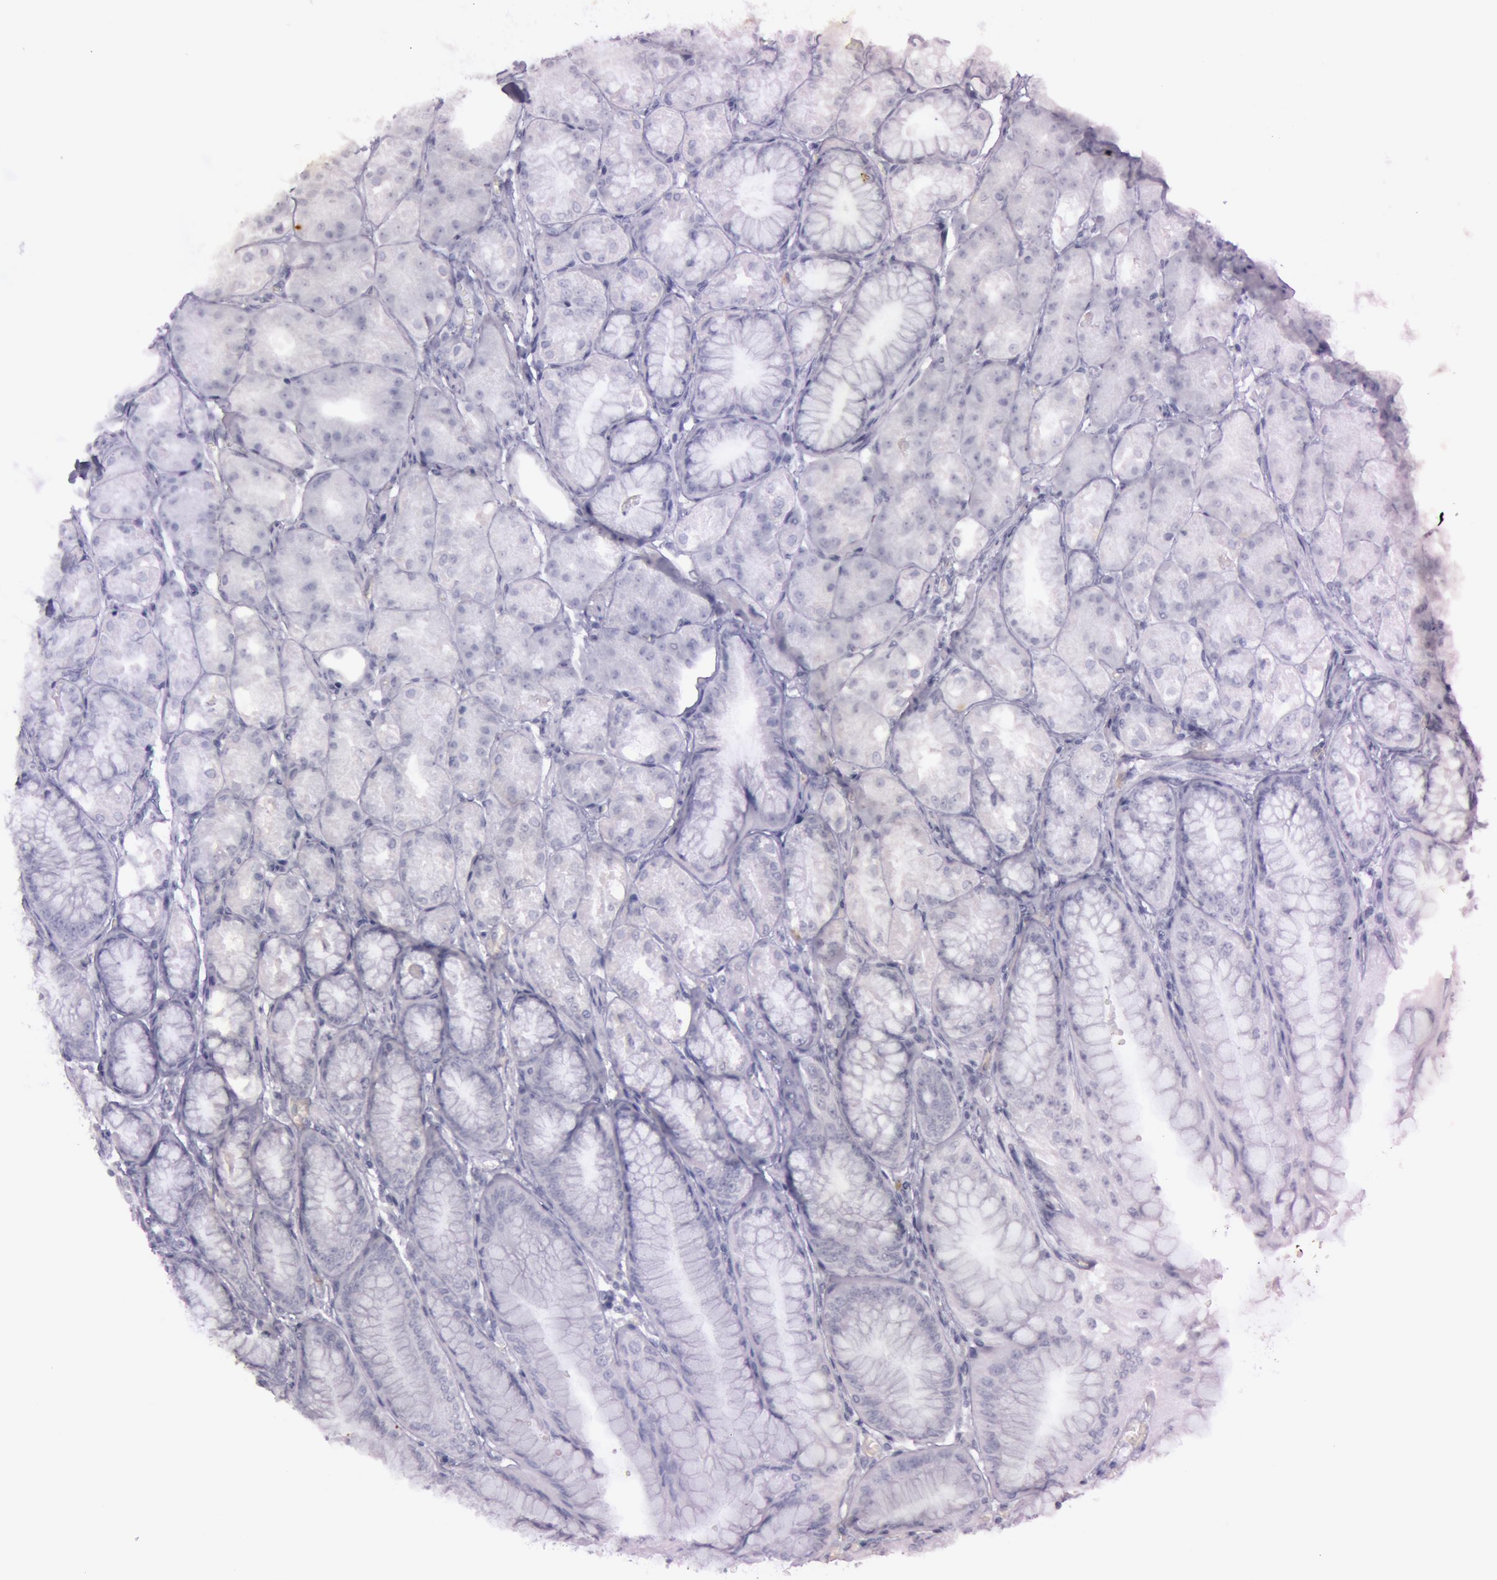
{"staining": {"intensity": "negative", "quantity": "none", "location": "none"}, "tissue": "stomach", "cell_type": "Glandular cells", "image_type": "normal", "snomed": [{"axis": "morphology", "description": "Normal tissue, NOS"}, {"axis": "topography", "description": "Stomach, lower"}], "caption": "Glandular cells are negative for brown protein staining in normal stomach.", "gene": "FOLH1", "patient": {"sex": "male", "age": 71}}